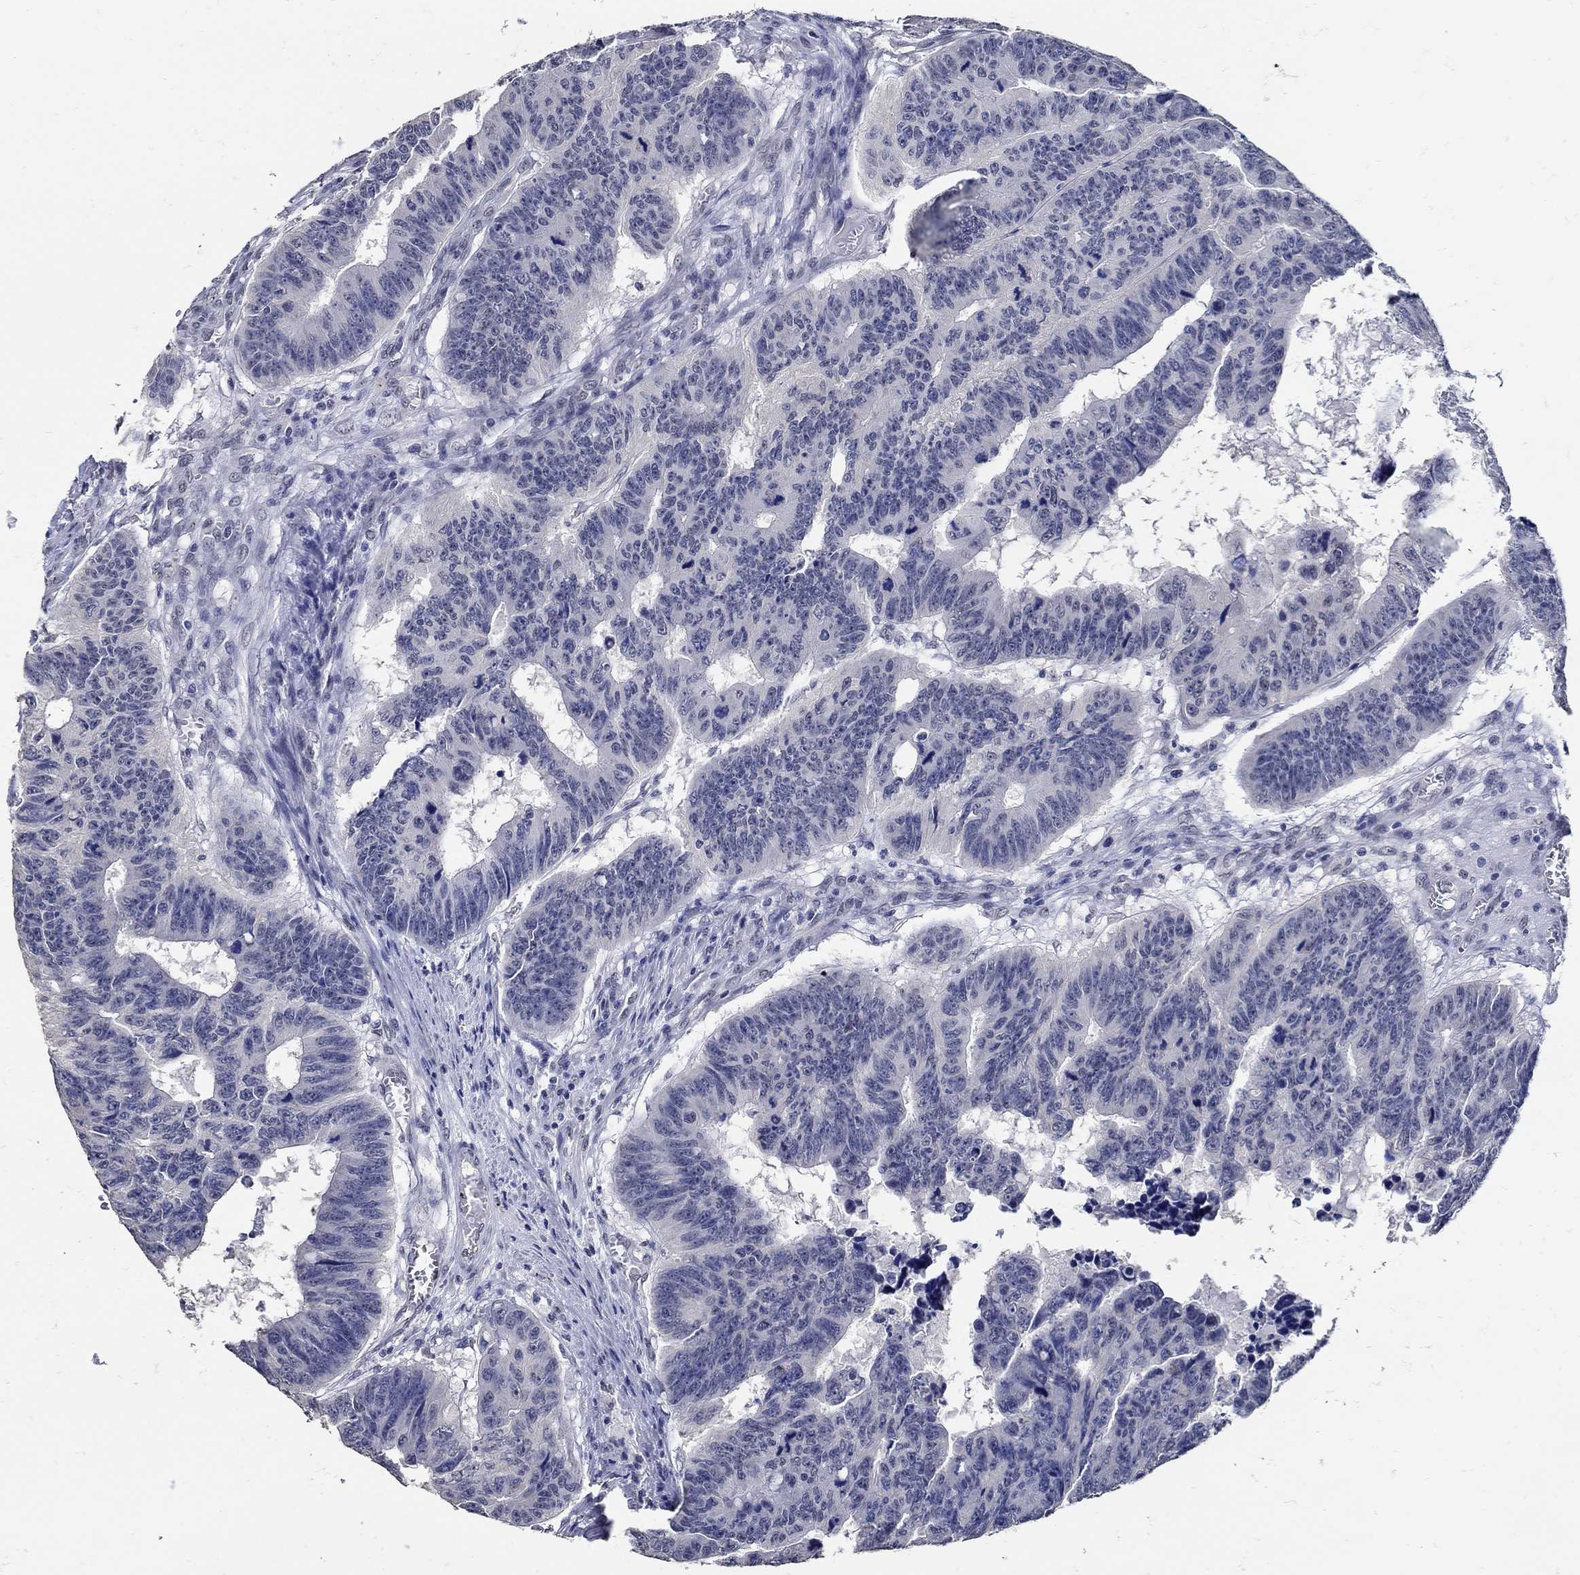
{"staining": {"intensity": "negative", "quantity": "none", "location": "none"}, "tissue": "colorectal cancer", "cell_type": "Tumor cells", "image_type": "cancer", "snomed": [{"axis": "morphology", "description": "Adenocarcinoma, NOS"}, {"axis": "topography", "description": "Appendix"}, {"axis": "topography", "description": "Colon"}, {"axis": "topography", "description": "Cecum"}, {"axis": "topography", "description": "Colon asc"}], "caption": "The image reveals no staining of tumor cells in colorectal adenocarcinoma.", "gene": "KCNN3", "patient": {"sex": "female", "age": 85}}